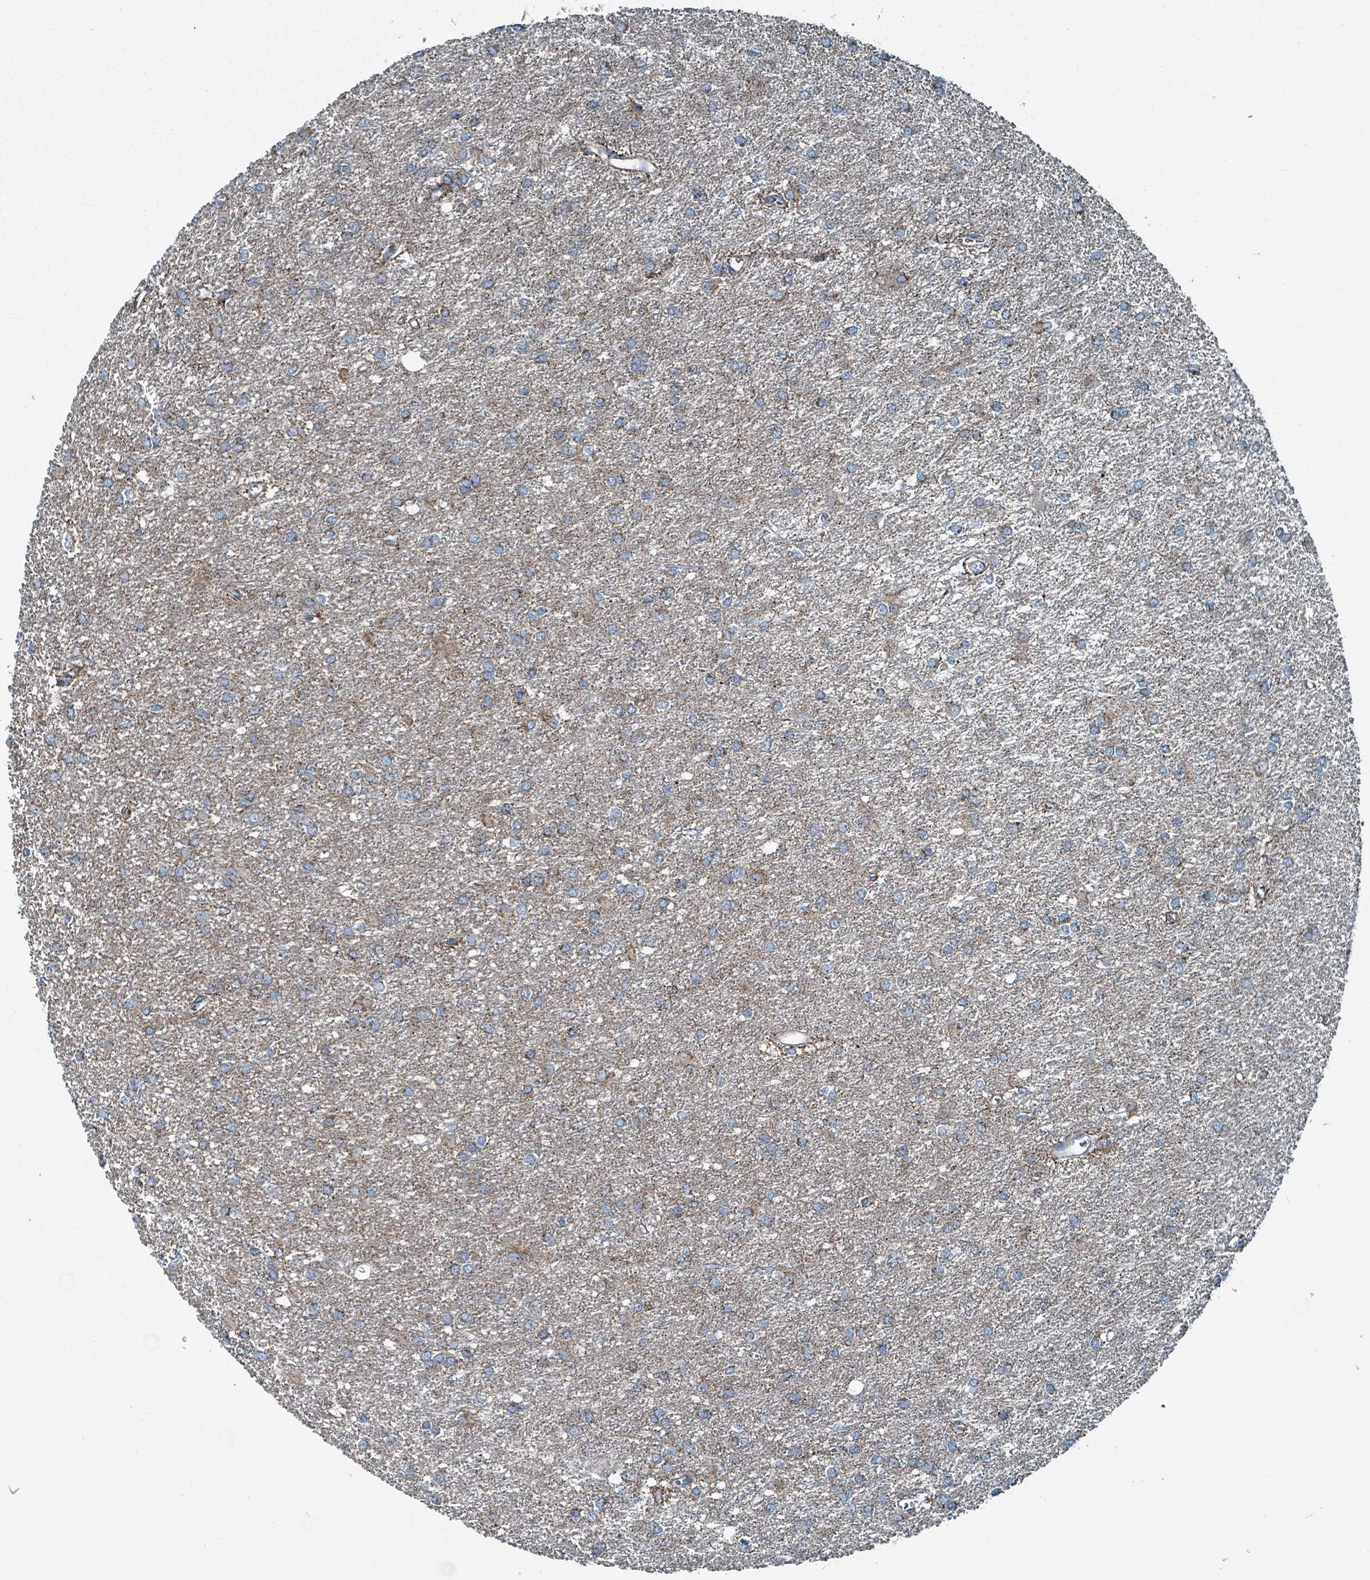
{"staining": {"intensity": "moderate", "quantity": "25%-75%", "location": "cytoplasmic/membranous"}, "tissue": "glioma", "cell_type": "Tumor cells", "image_type": "cancer", "snomed": [{"axis": "morphology", "description": "Glioma, malignant, High grade"}, {"axis": "topography", "description": "Brain"}], "caption": "There is medium levels of moderate cytoplasmic/membranous positivity in tumor cells of malignant glioma (high-grade), as demonstrated by immunohistochemical staining (brown color).", "gene": "ABHD18", "patient": {"sex": "female", "age": 50}}